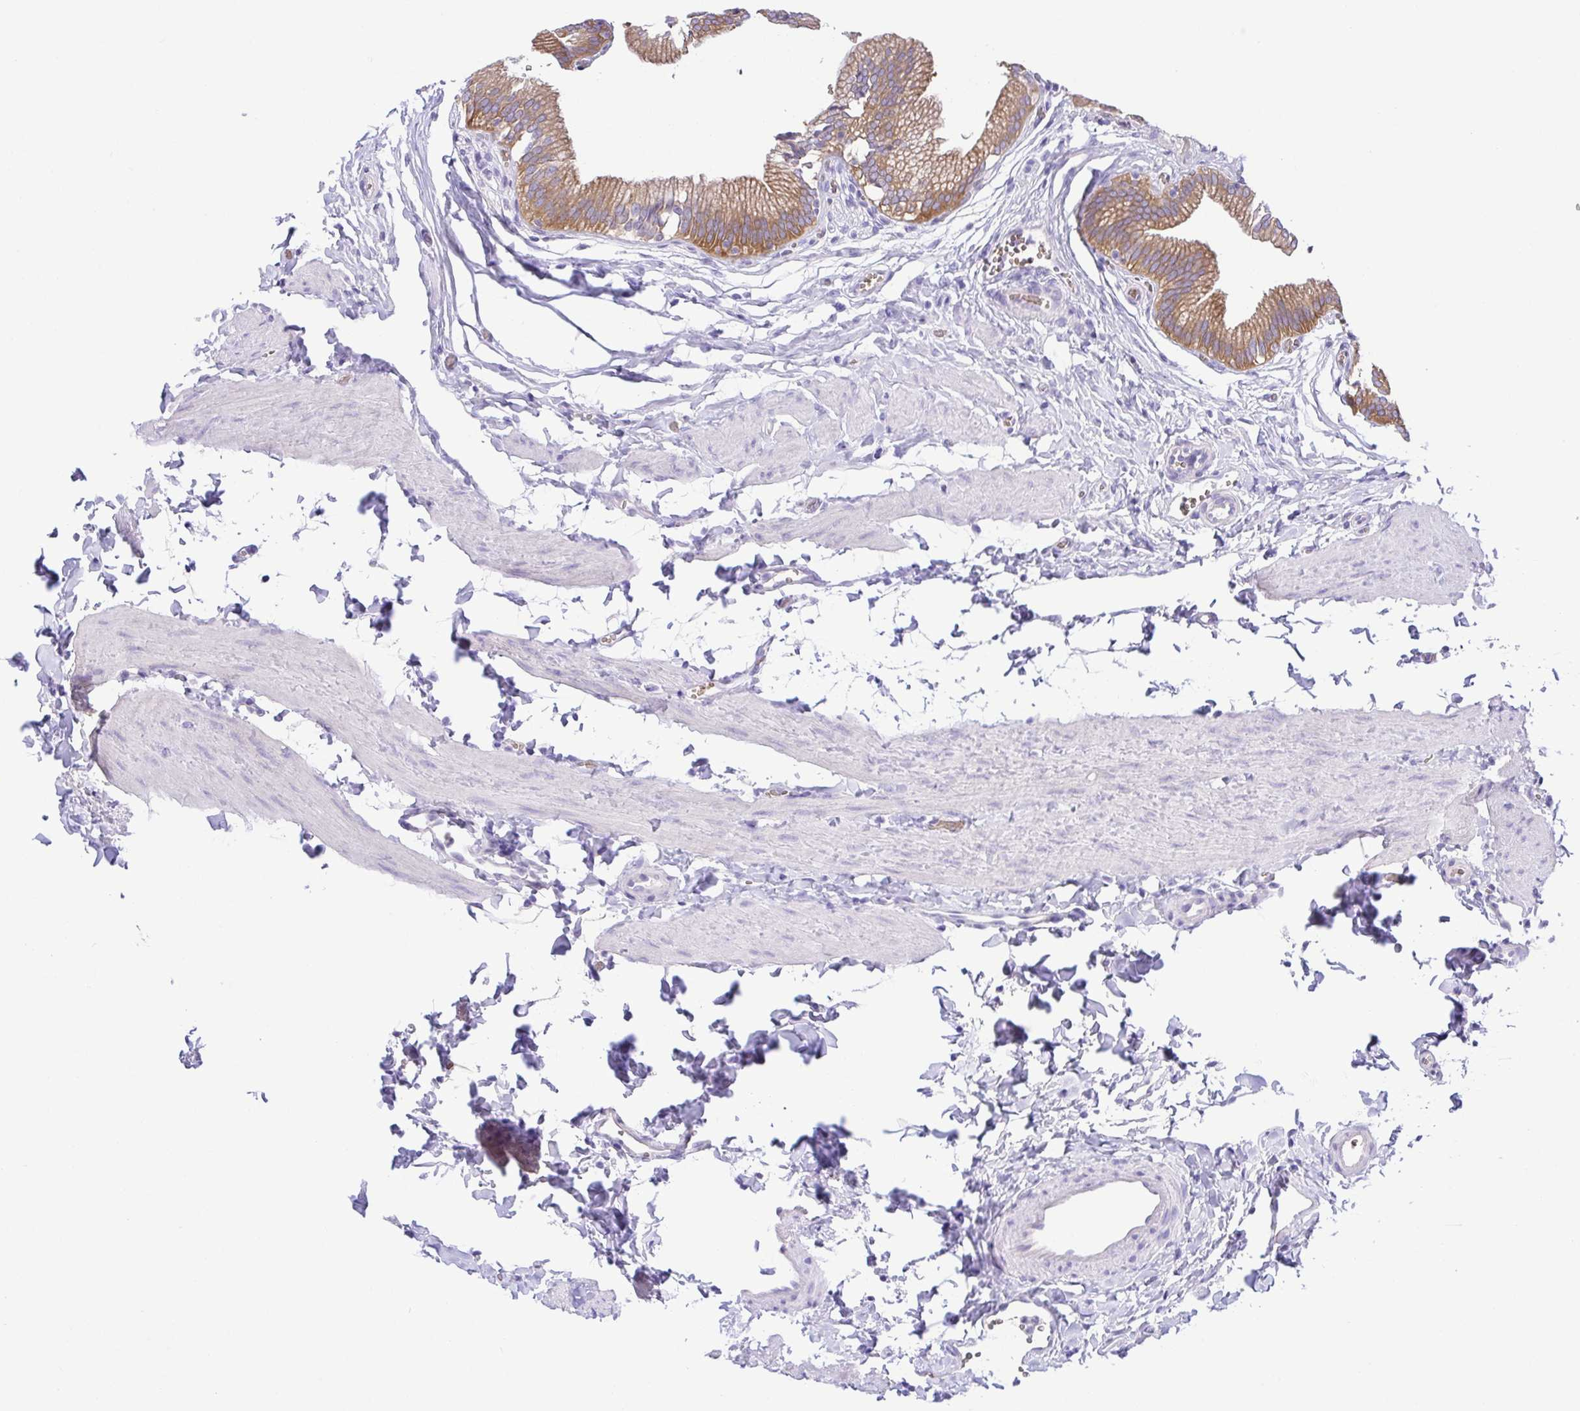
{"staining": {"intensity": "moderate", "quantity": ">75%", "location": "cytoplasmic/membranous"}, "tissue": "gallbladder", "cell_type": "Glandular cells", "image_type": "normal", "snomed": [{"axis": "morphology", "description": "Normal tissue, NOS"}, {"axis": "topography", "description": "Gallbladder"}, {"axis": "topography", "description": "Peripheral nerve tissue"}], "caption": "Immunohistochemistry image of benign gallbladder stained for a protein (brown), which exhibits medium levels of moderate cytoplasmic/membranous staining in about >75% of glandular cells.", "gene": "EPB42", "patient": {"sex": "male", "age": 17}}